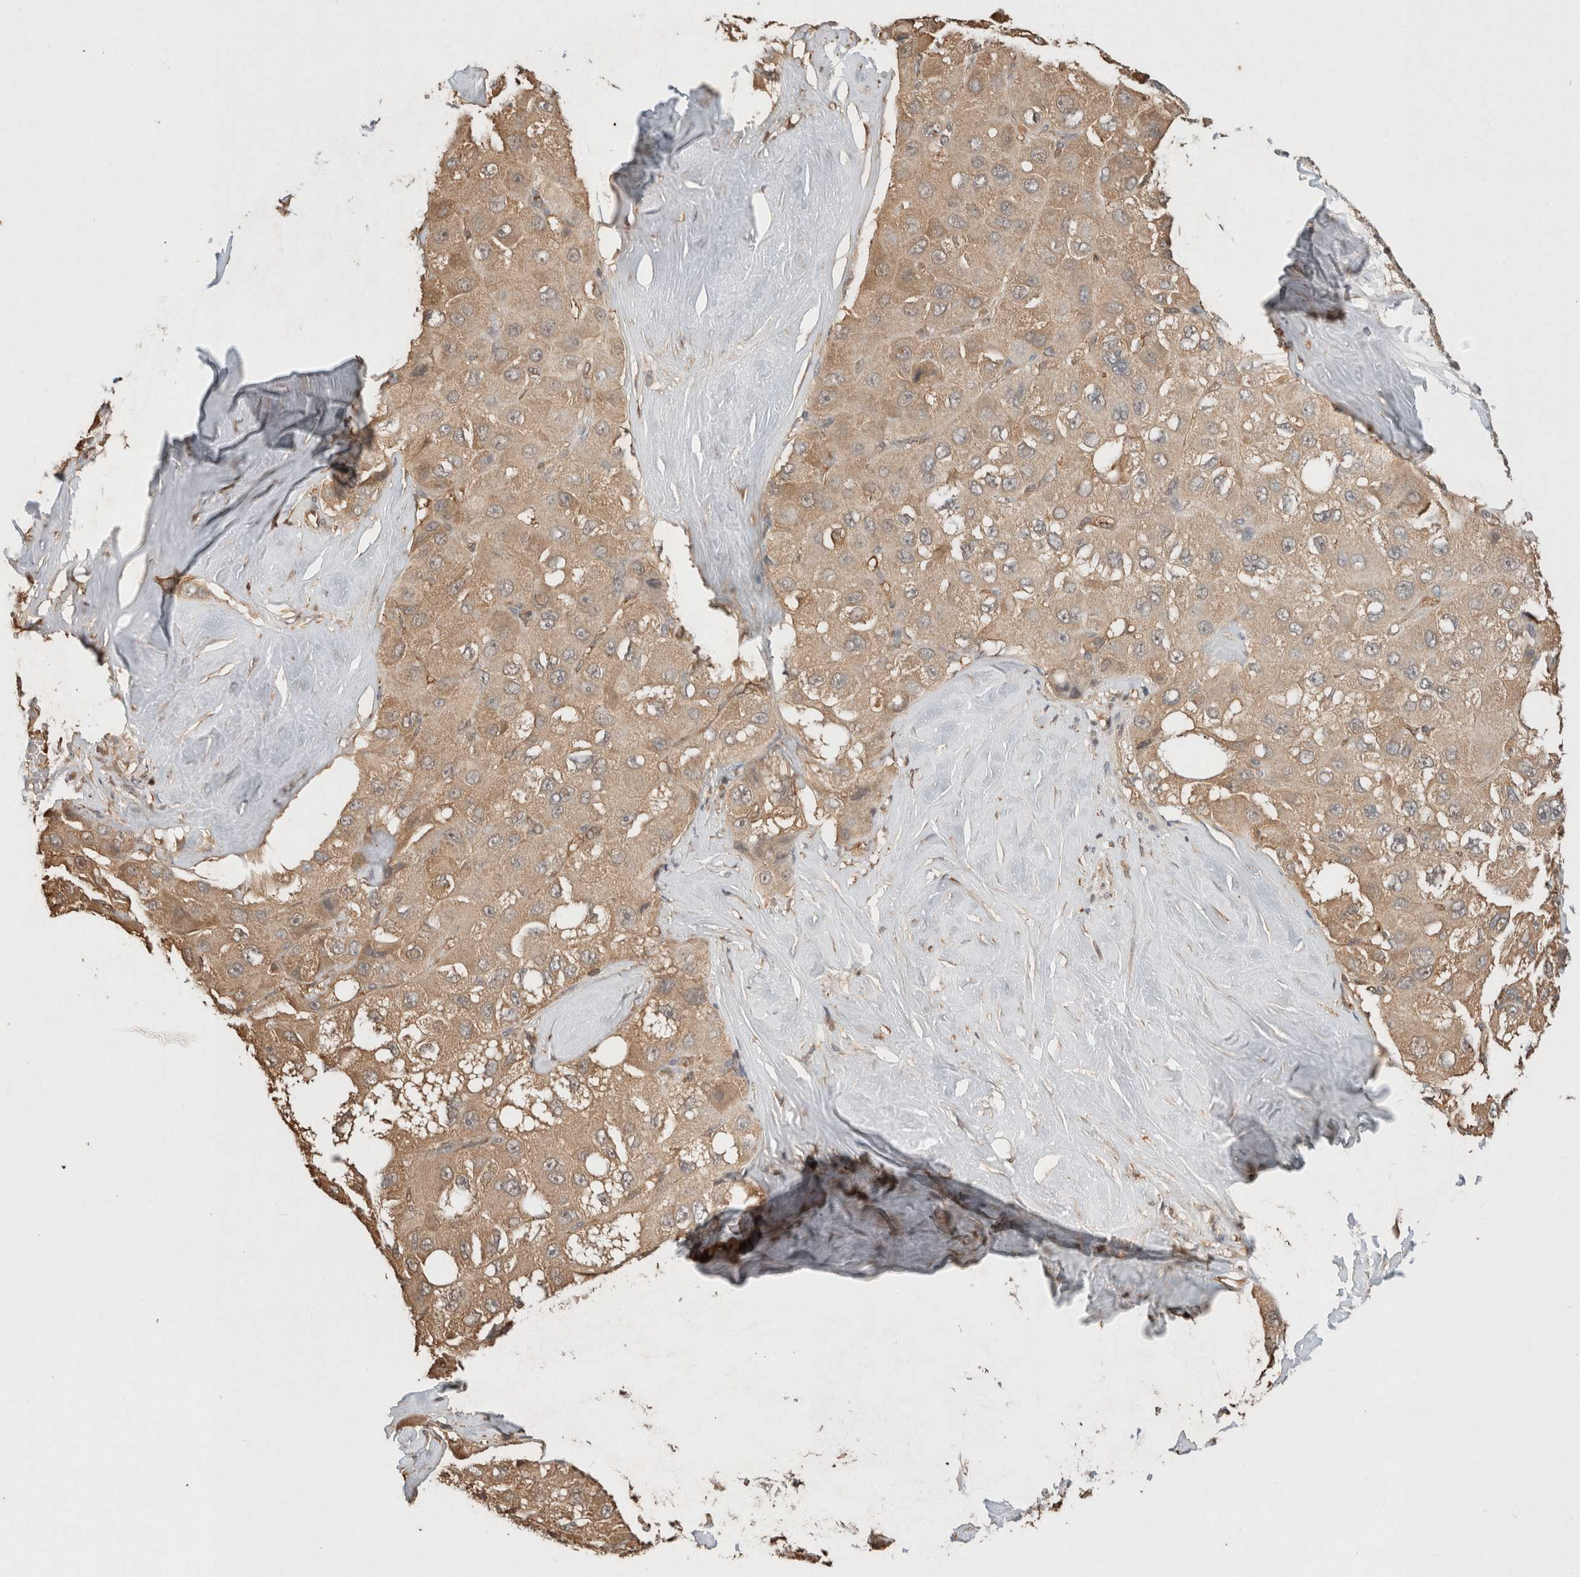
{"staining": {"intensity": "moderate", "quantity": ">75%", "location": "cytoplasmic/membranous"}, "tissue": "liver cancer", "cell_type": "Tumor cells", "image_type": "cancer", "snomed": [{"axis": "morphology", "description": "Carcinoma, Hepatocellular, NOS"}, {"axis": "topography", "description": "Liver"}], "caption": "Immunohistochemical staining of human liver hepatocellular carcinoma displays medium levels of moderate cytoplasmic/membranous staining in approximately >75% of tumor cells.", "gene": "YWHAH", "patient": {"sex": "male", "age": 80}}